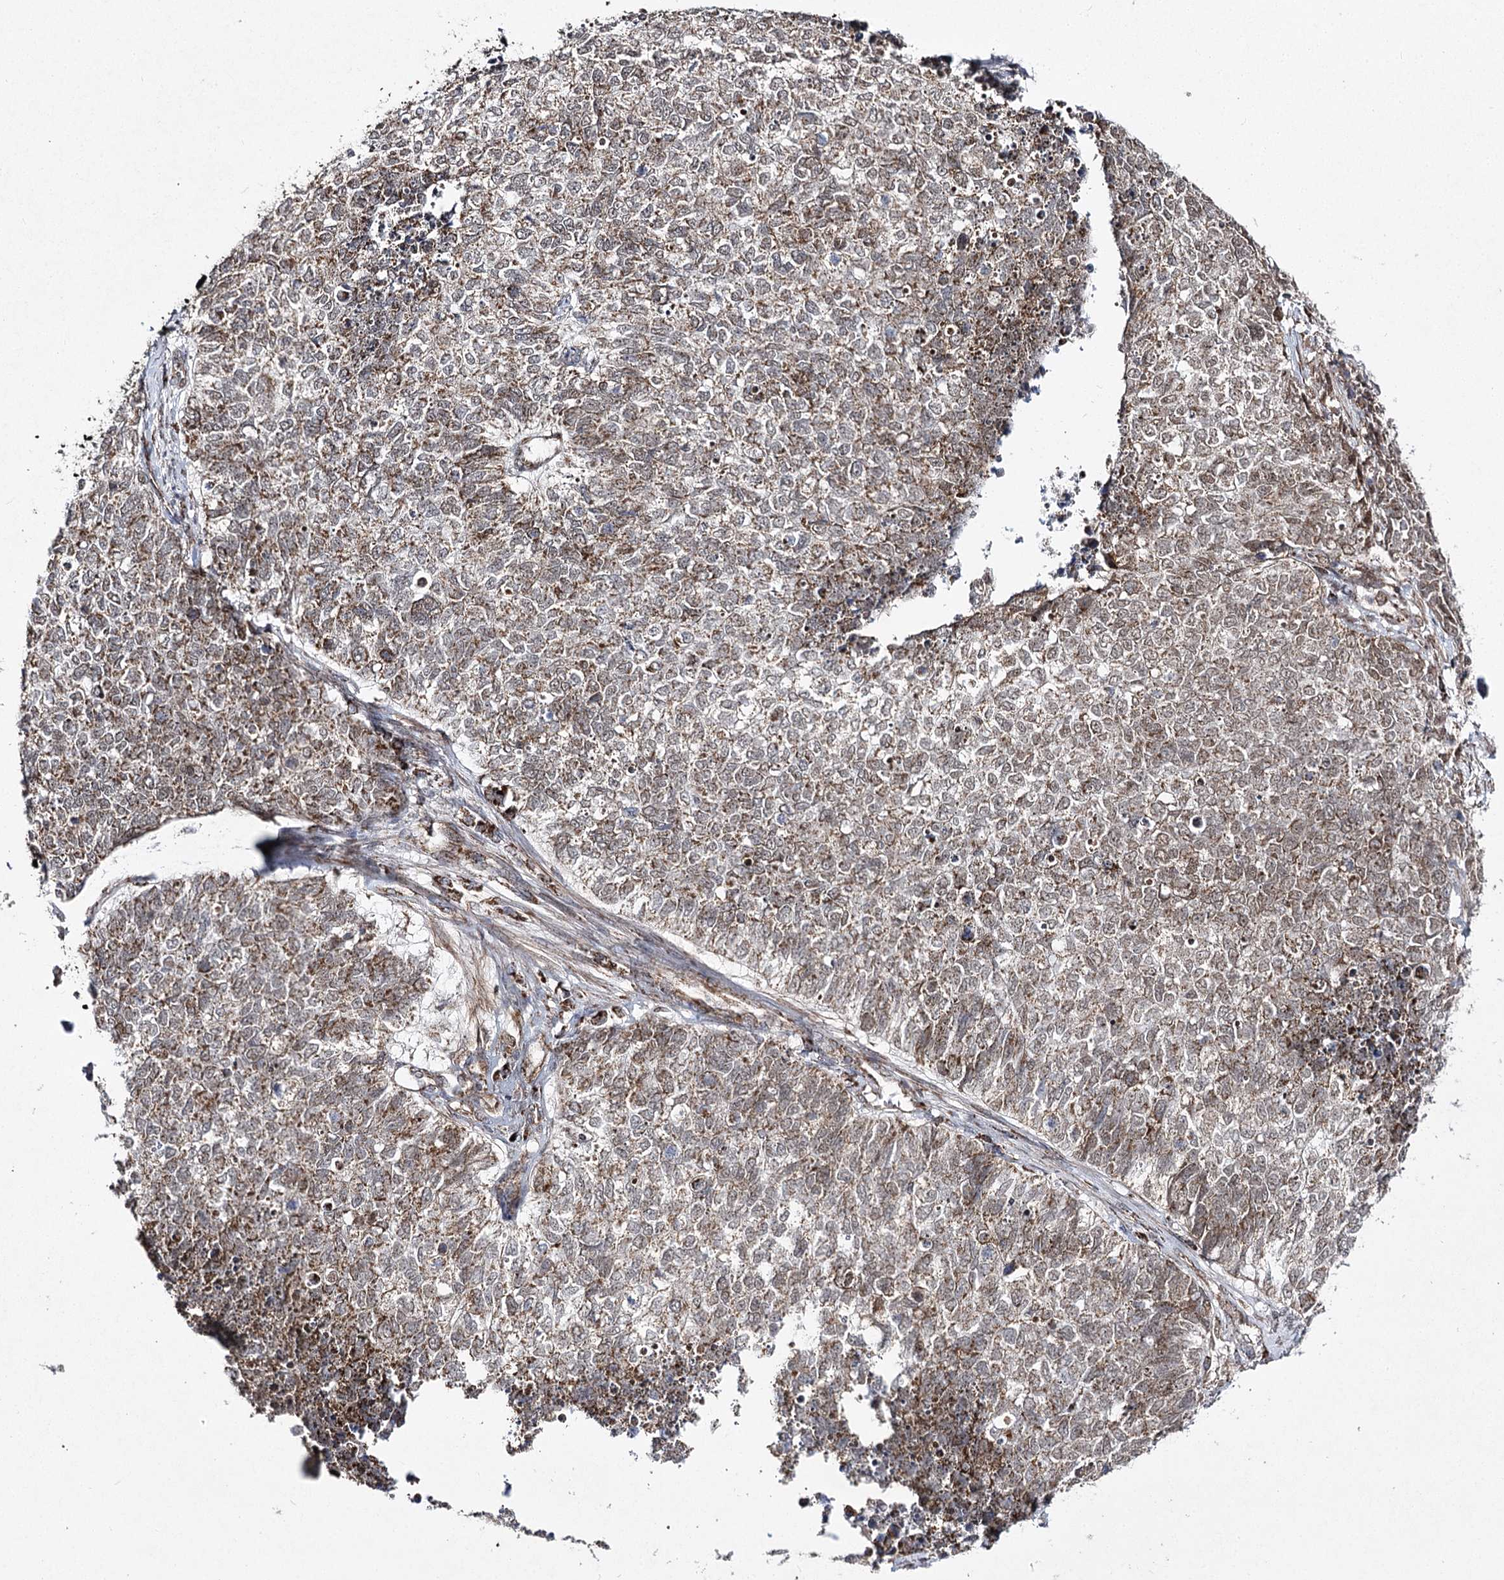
{"staining": {"intensity": "moderate", "quantity": ">75%", "location": "cytoplasmic/membranous"}, "tissue": "cervical cancer", "cell_type": "Tumor cells", "image_type": "cancer", "snomed": [{"axis": "morphology", "description": "Squamous cell carcinoma, NOS"}, {"axis": "topography", "description": "Cervix"}], "caption": "Cervical squamous cell carcinoma was stained to show a protein in brown. There is medium levels of moderate cytoplasmic/membranous positivity in about >75% of tumor cells.", "gene": "SLC4A1AP", "patient": {"sex": "female", "age": 63}}